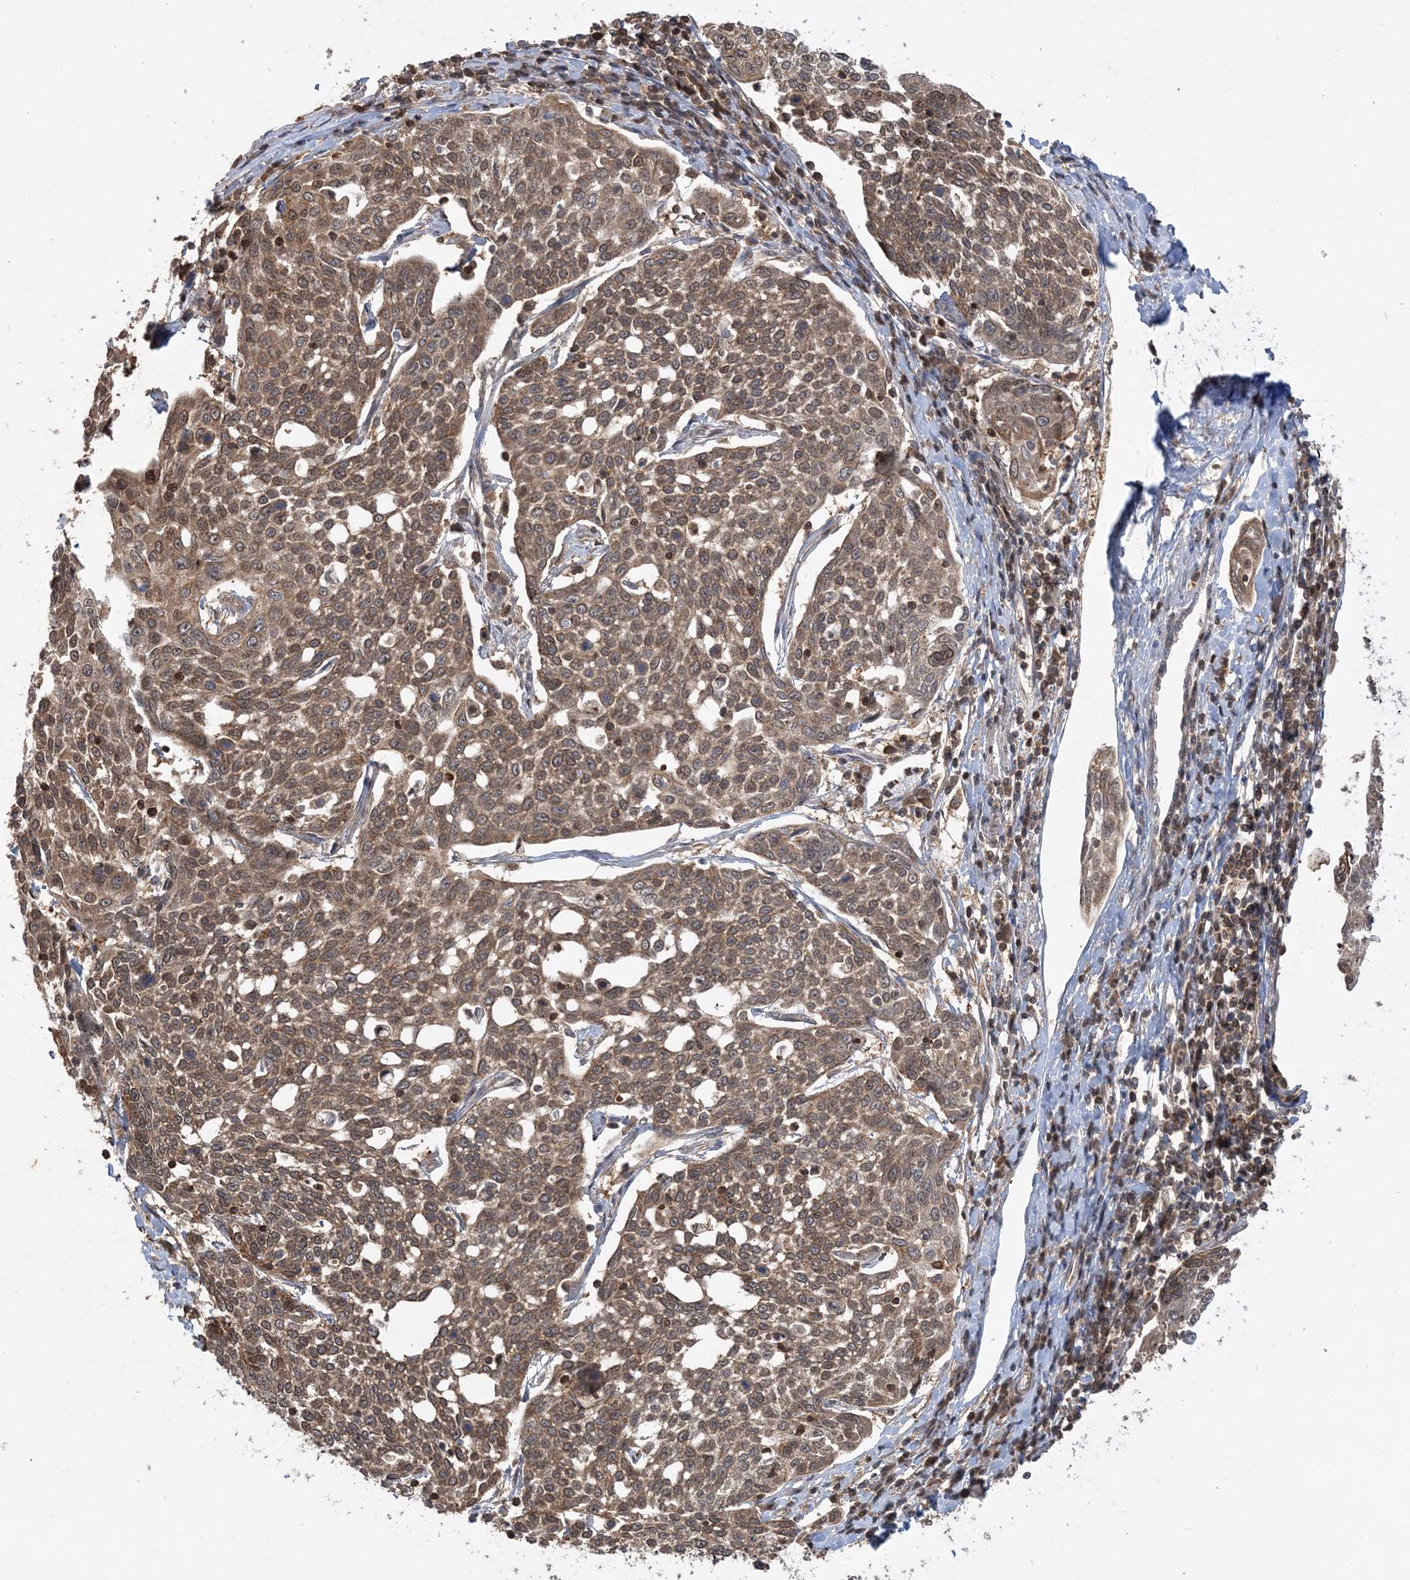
{"staining": {"intensity": "moderate", "quantity": ">75%", "location": "cytoplasmic/membranous"}, "tissue": "cervical cancer", "cell_type": "Tumor cells", "image_type": "cancer", "snomed": [{"axis": "morphology", "description": "Squamous cell carcinoma, NOS"}, {"axis": "topography", "description": "Cervix"}], "caption": "Squamous cell carcinoma (cervical) stained for a protein (brown) shows moderate cytoplasmic/membranous positive expression in about >75% of tumor cells.", "gene": "ACYP1", "patient": {"sex": "female", "age": 34}}